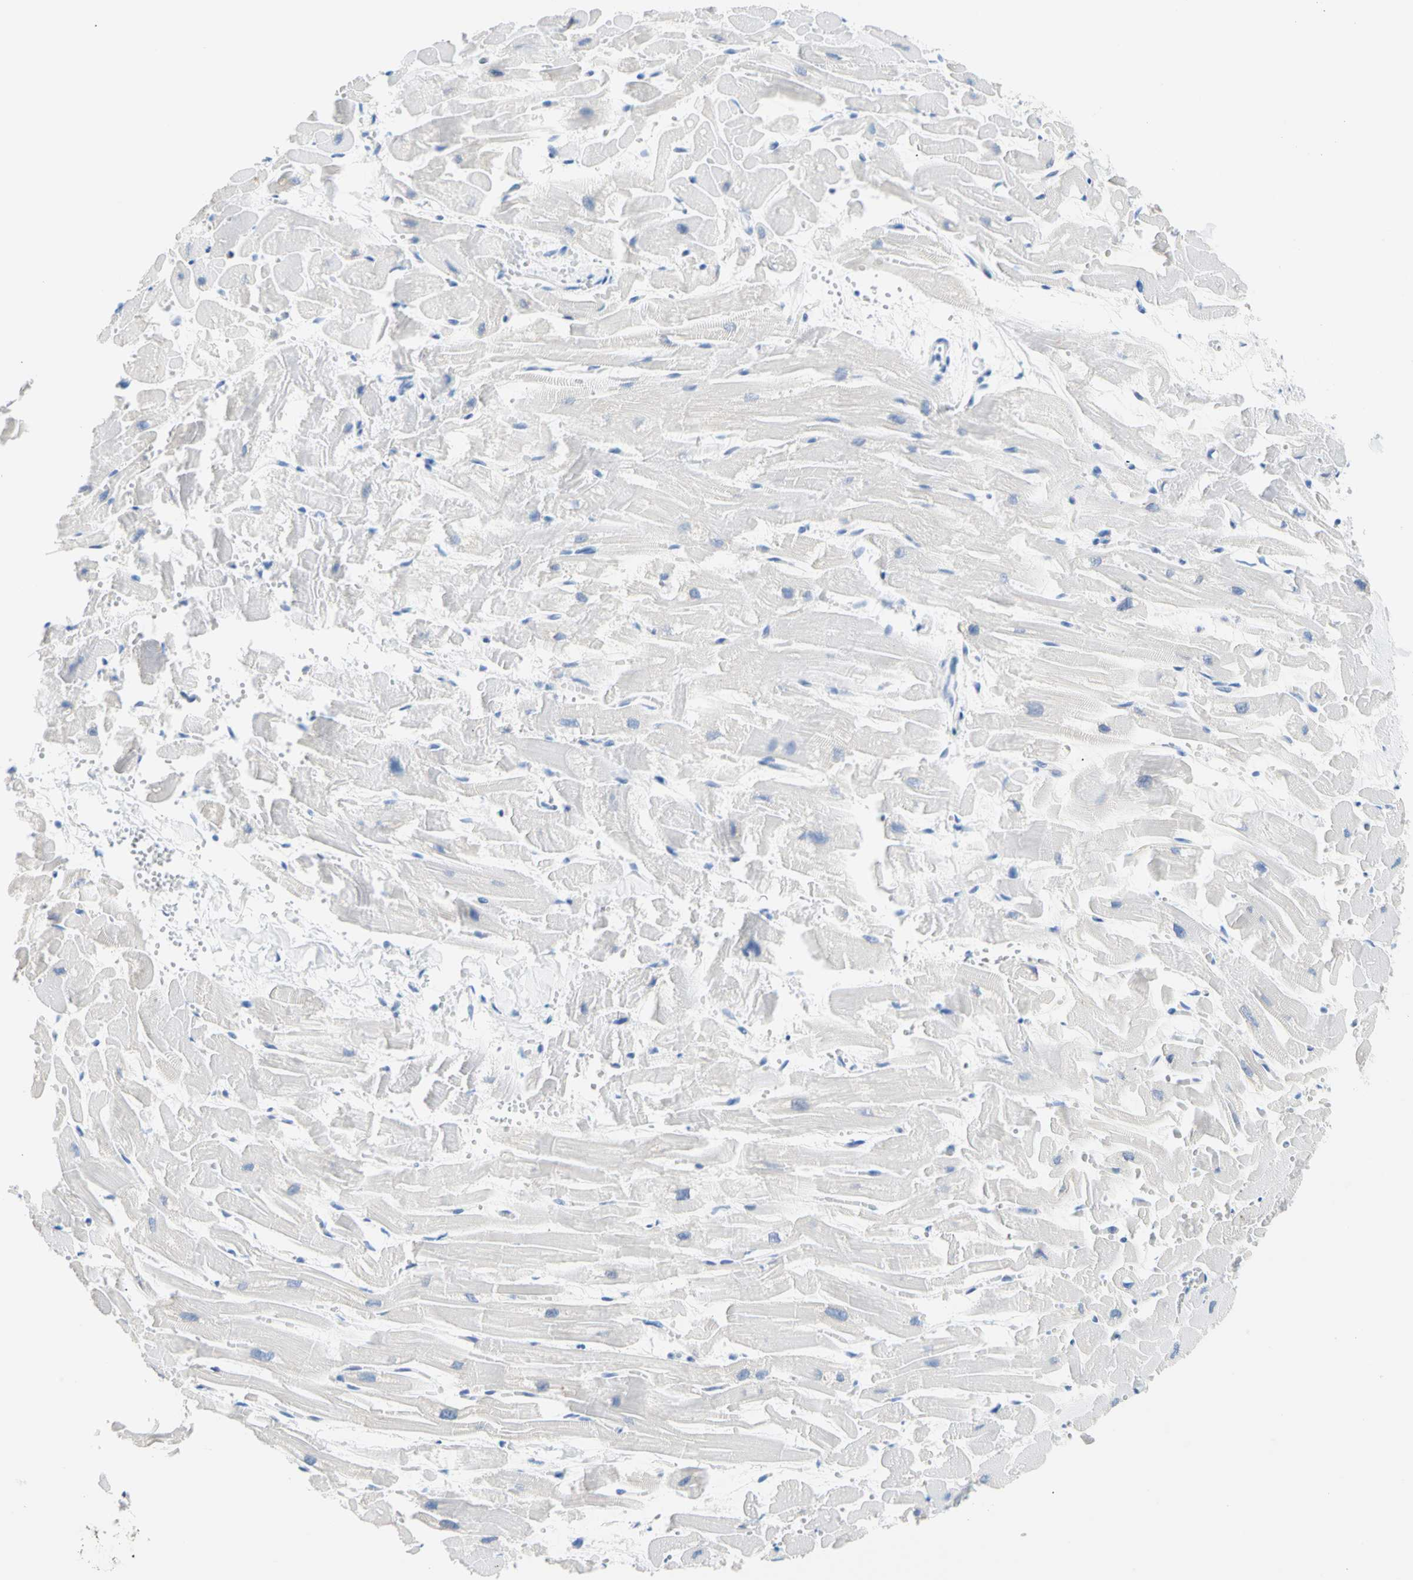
{"staining": {"intensity": "negative", "quantity": "none", "location": "none"}, "tissue": "heart muscle", "cell_type": "Cardiomyocytes", "image_type": "normal", "snomed": [{"axis": "morphology", "description": "Normal tissue, NOS"}, {"axis": "topography", "description": "Heart"}], "caption": "Cardiomyocytes show no significant staining in normal heart muscle. Brightfield microscopy of immunohistochemistry (IHC) stained with DAB (3,3'-diaminobenzidine) (brown) and hematoxylin (blue), captured at high magnification.", "gene": "CEL", "patient": {"sex": "female", "age": 19}}